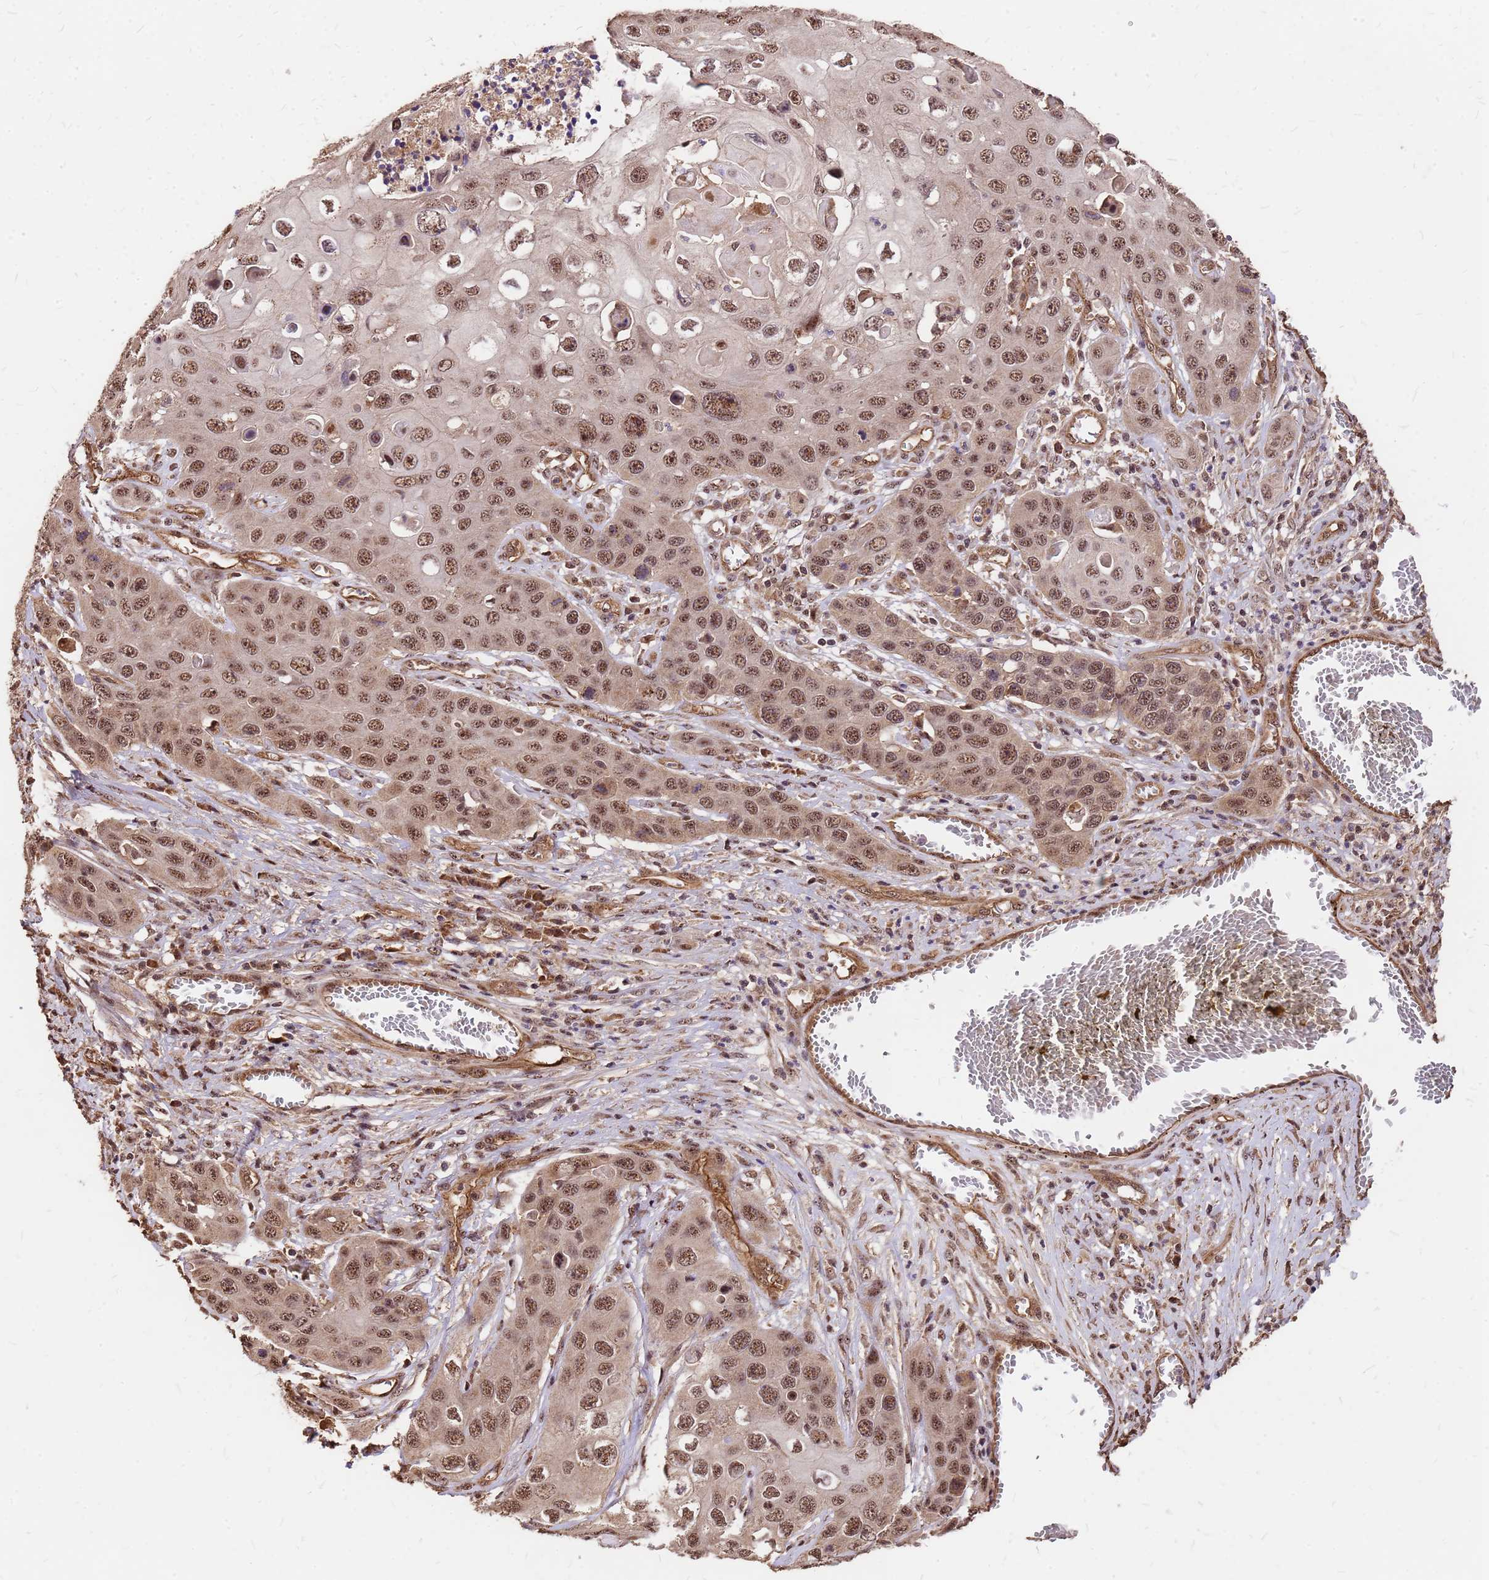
{"staining": {"intensity": "moderate", "quantity": ">75%", "location": "nuclear"}, "tissue": "skin cancer", "cell_type": "Tumor cells", "image_type": "cancer", "snomed": [{"axis": "morphology", "description": "Squamous cell carcinoma, NOS"}, {"axis": "topography", "description": "Skin"}], "caption": "Human skin squamous cell carcinoma stained for a protein (brown) displays moderate nuclear positive positivity in about >75% of tumor cells.", "gene": "GPATCH8", "patient": {"sex": "male", "age": 55}}